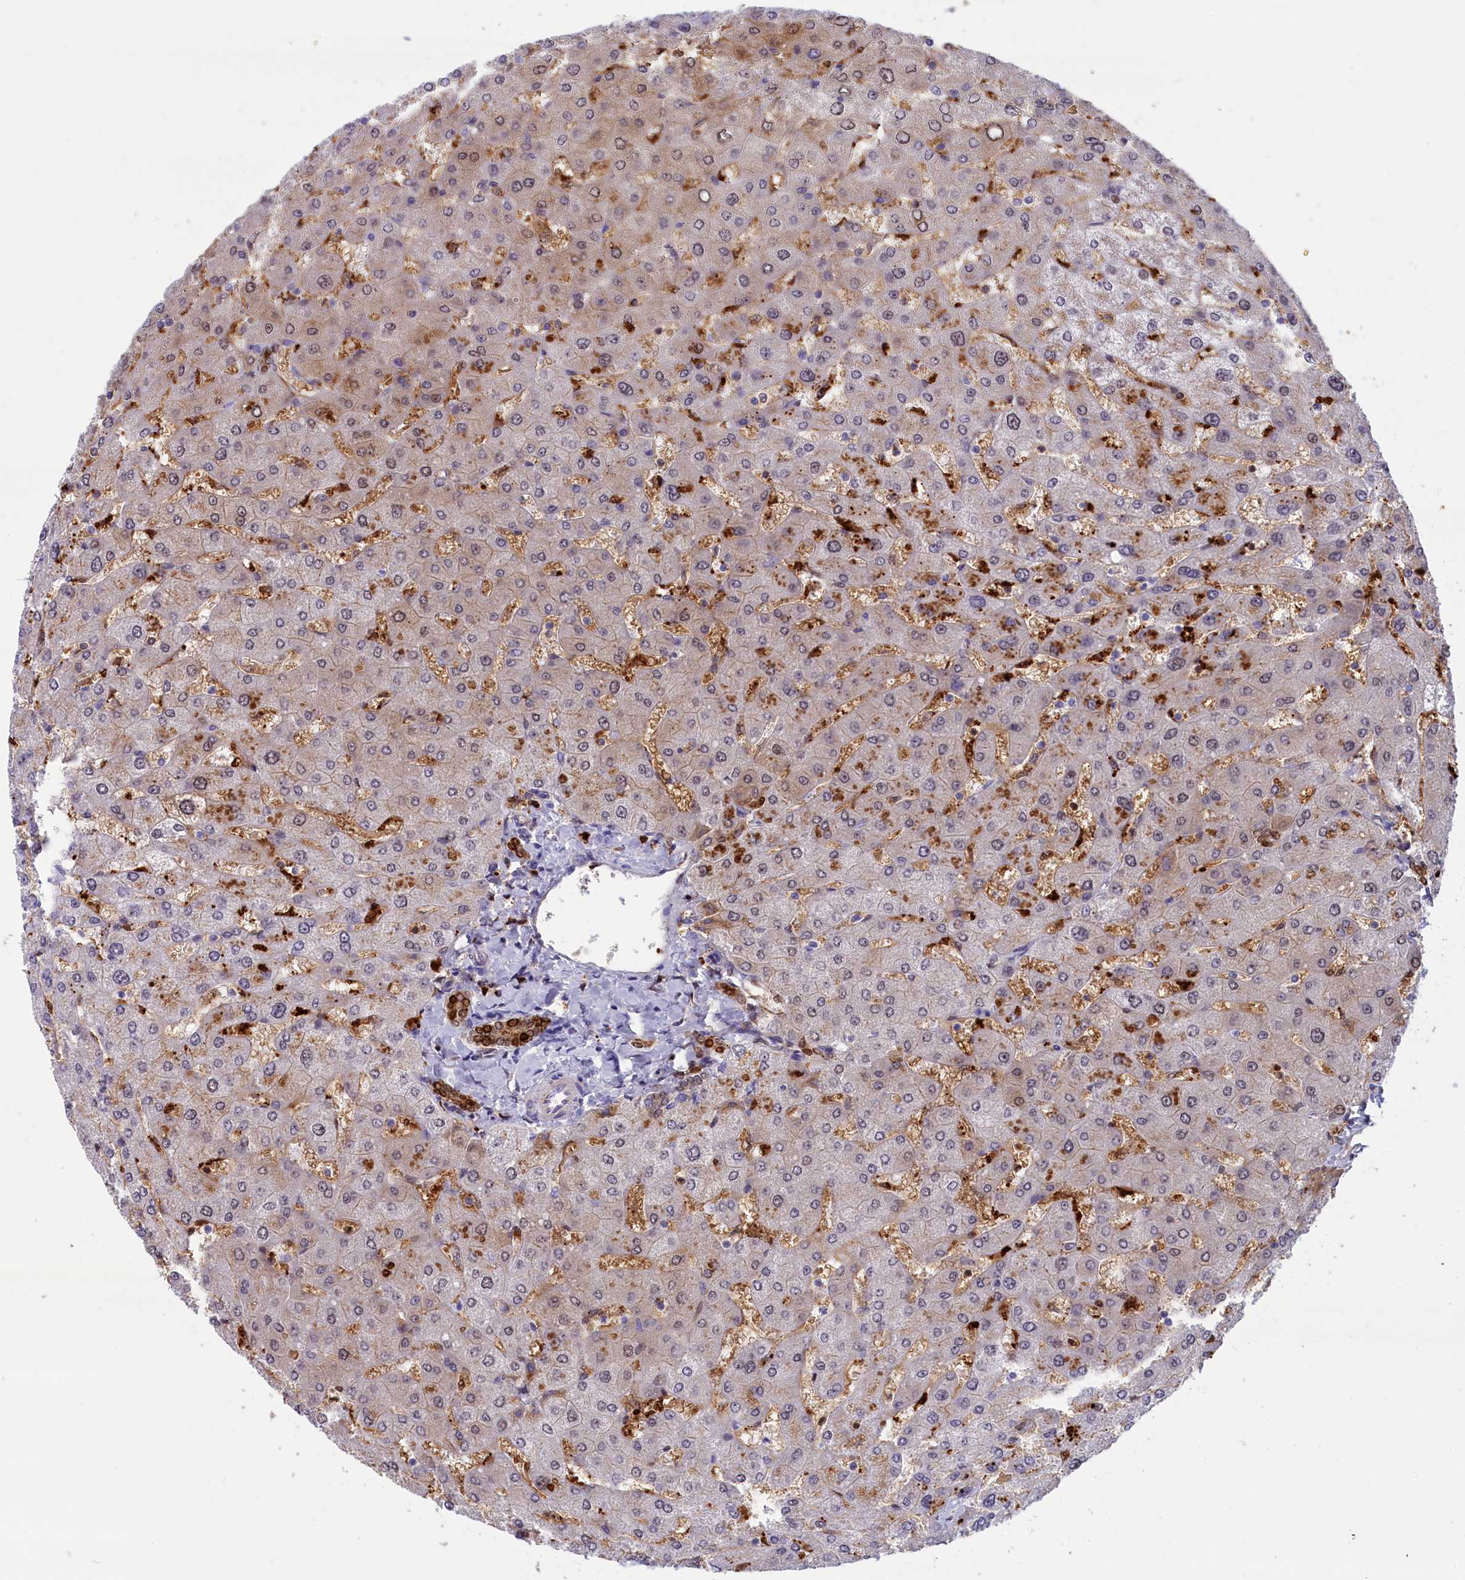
{"staining": {"intensity": "strong", "quantity": ">75%", "location": "cytoplasmic/membranous,nuclear"}, "tissue": "liver", "cell_type": "Cholangiocytes", "image_type": "normal", "snomed": [{"axis": "morphology", "description": "Normal tissue, NOS"}, {"axis": "topography", "description": "Liver"}], "caption": "The immunohistochemical stain shows strong cytoplasmic/membranous,nuclear staining in cholangiocytes of unremarkable liver. The staining was performed using DAB (3,3'-diaminobenzidine), with brown indicating positive protein expression. Nuclei are stained blue with hematoxylin.", "gene": "ABCC12", "patient": {"sex": "male", "age": 55}}